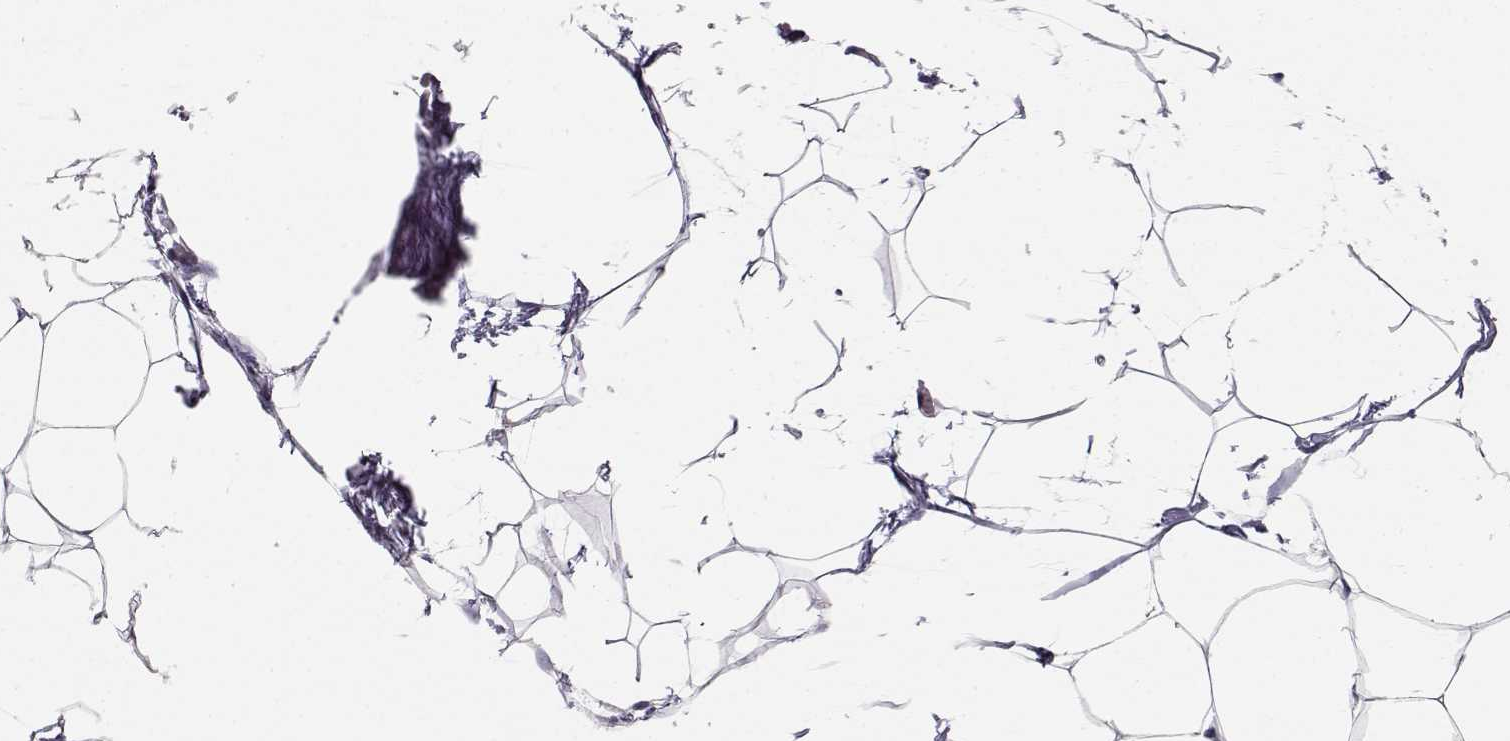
{"staining": {"intensity": "negative", "quantity": "none", "location": "none"}, "tissue": "adipose tissue", "cell_type": "Adipocytes", "image_type": "normal", "snomed": [{"axis": "morphology", "description": "Normal tissue, NOS"}, {"axis": "topography", "description": "Adipose tissue"}], "caption": "Immunohistochemical staining of benign human adipose tissue displays no significant expression in adipocytes. (Stains: DAB immunohistochemistry with hematoxylin counter stain, Microscopy: brightfield microscopy at high magnification).", "gene": "FAM166A", "patient": {"sex": "male", "age": 57}}